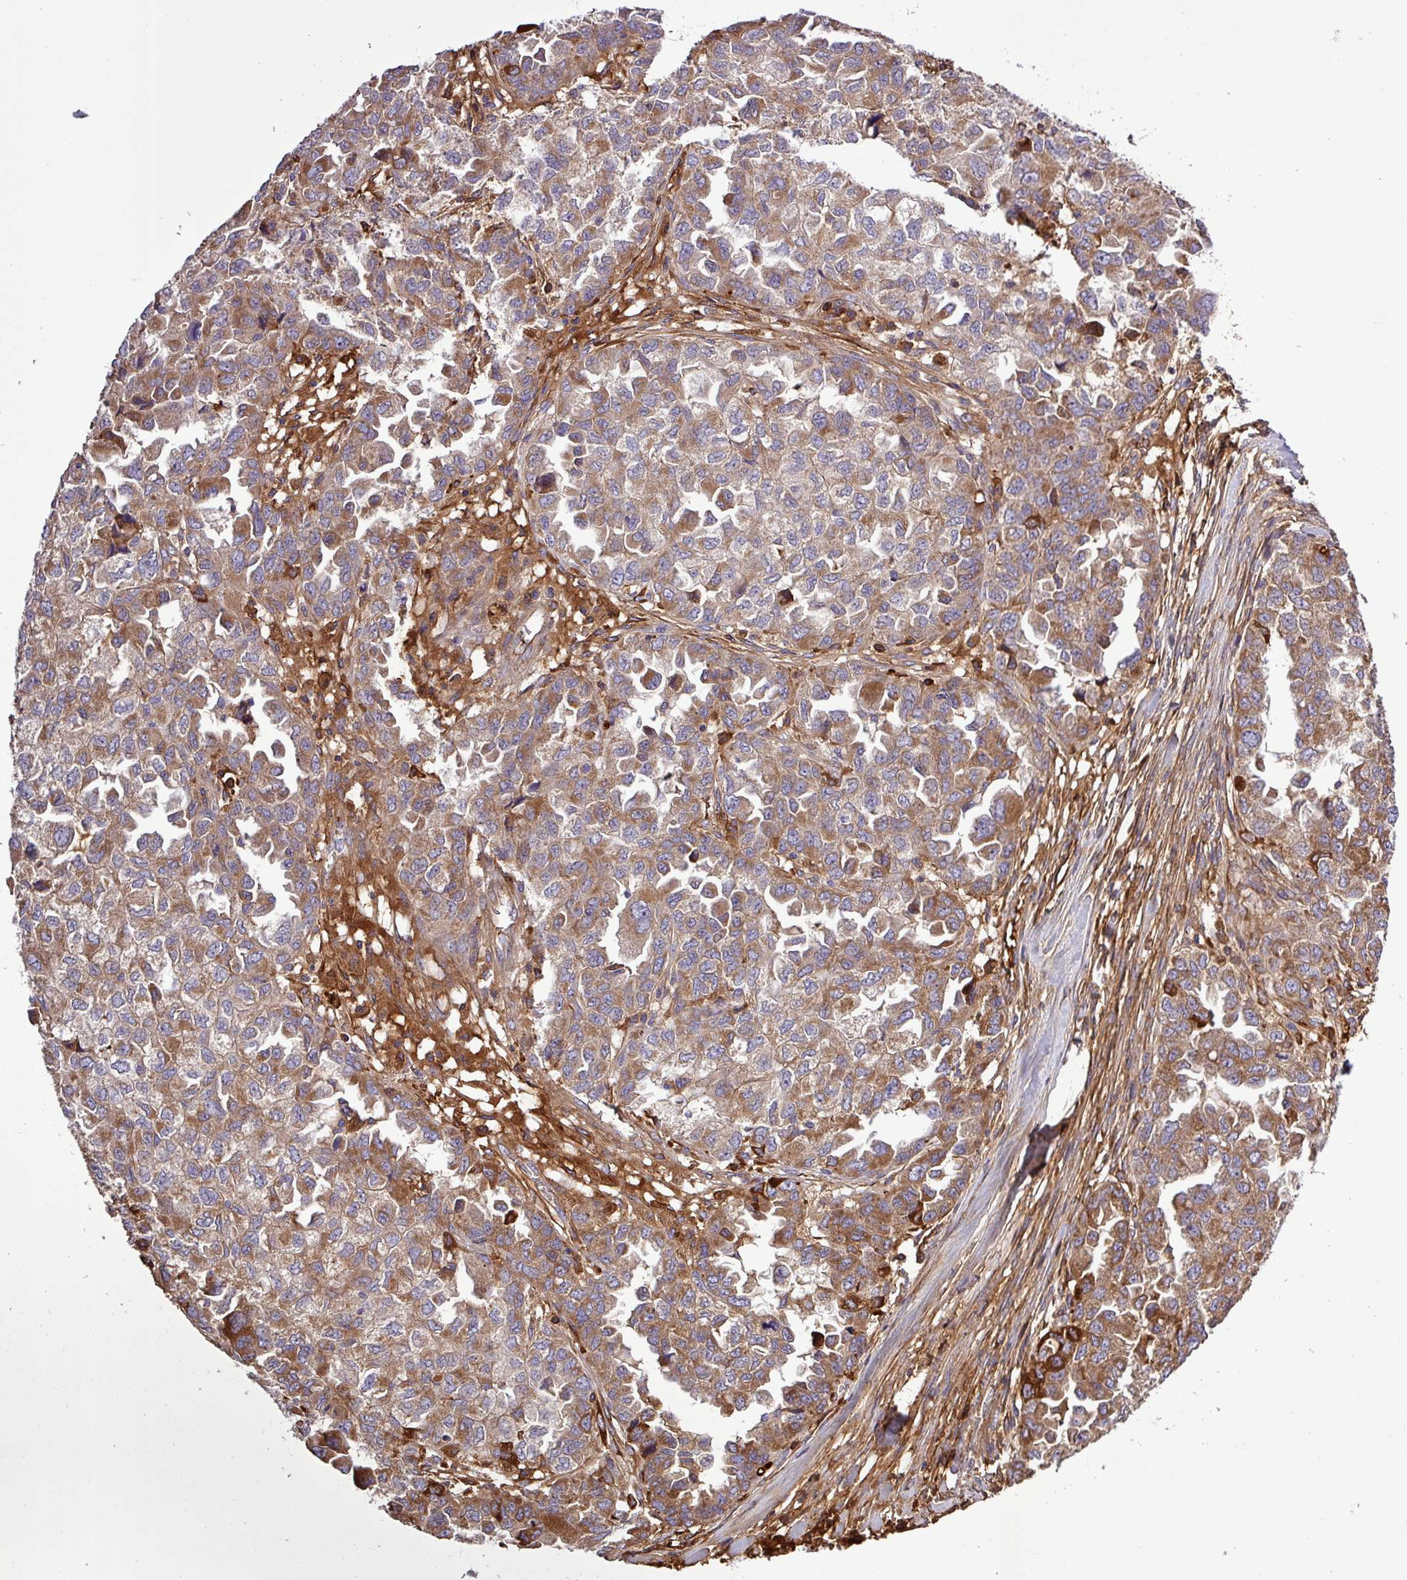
{"staining": {"intensity": "strong", "quantity": ">75%", "location": "cytoplasmic/membranous"}, "tissue": "ovarian cancer", "cell_type": "Tumor cells", "image_type": "cancer", "snomed": [{"axis": "morphology", "description": "Cystadenocarcinoma, serous, NOS"}, {"axis": "topography", "description": "Ovary"}], "caption": "Ovarian cancer was stained to show a protein in brown. There is high levels of strong cytoplasmic/membranous expression in about >75% of tumor cells. The protein is stained brown, and the nuclei are stained in blue (DAB (3,3'-diaminobenzidine) IHC with brightfield microscopy, high magnification).", "gene": "CWH43", "patient": {"sex": "female", "age": 84}}